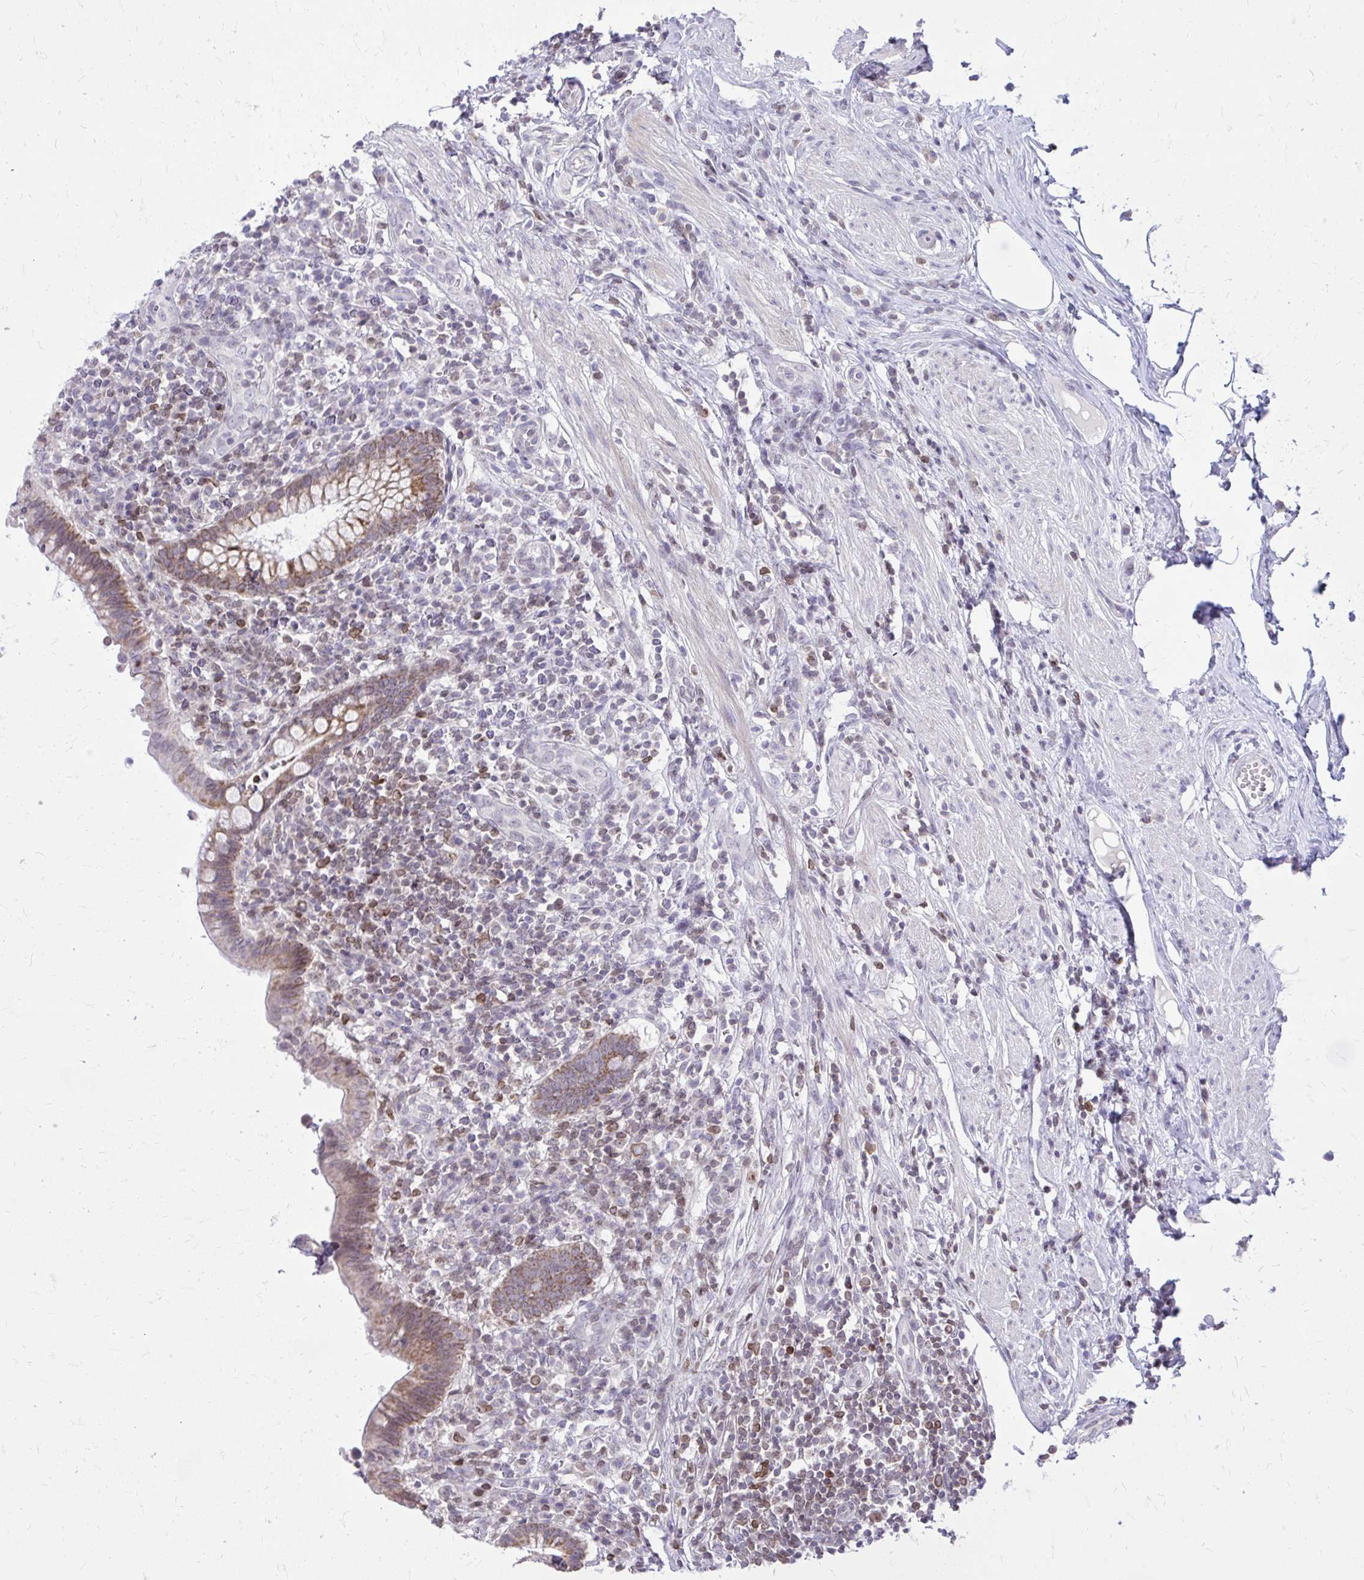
{"staining": {"intensity": "moderate", "quantity": ">75%", "location": "cytoplasmic/membranous"}, "tissue": "appendix", "cell_type": "Glandular cells", "image_type": "normal", "snomed": [{"axis": "morphology", "description": "Normal tissue, NOS"}, {"axis": "topography", "description": "Appendix"}], "caption": "A medium amount of moderate cytoplasmic/membranous expression is seen in approximately >75% of glandular cells in normal appendix.", "gene": "RPS6KA2", "patient": {"sex": "female", "age": 56}}